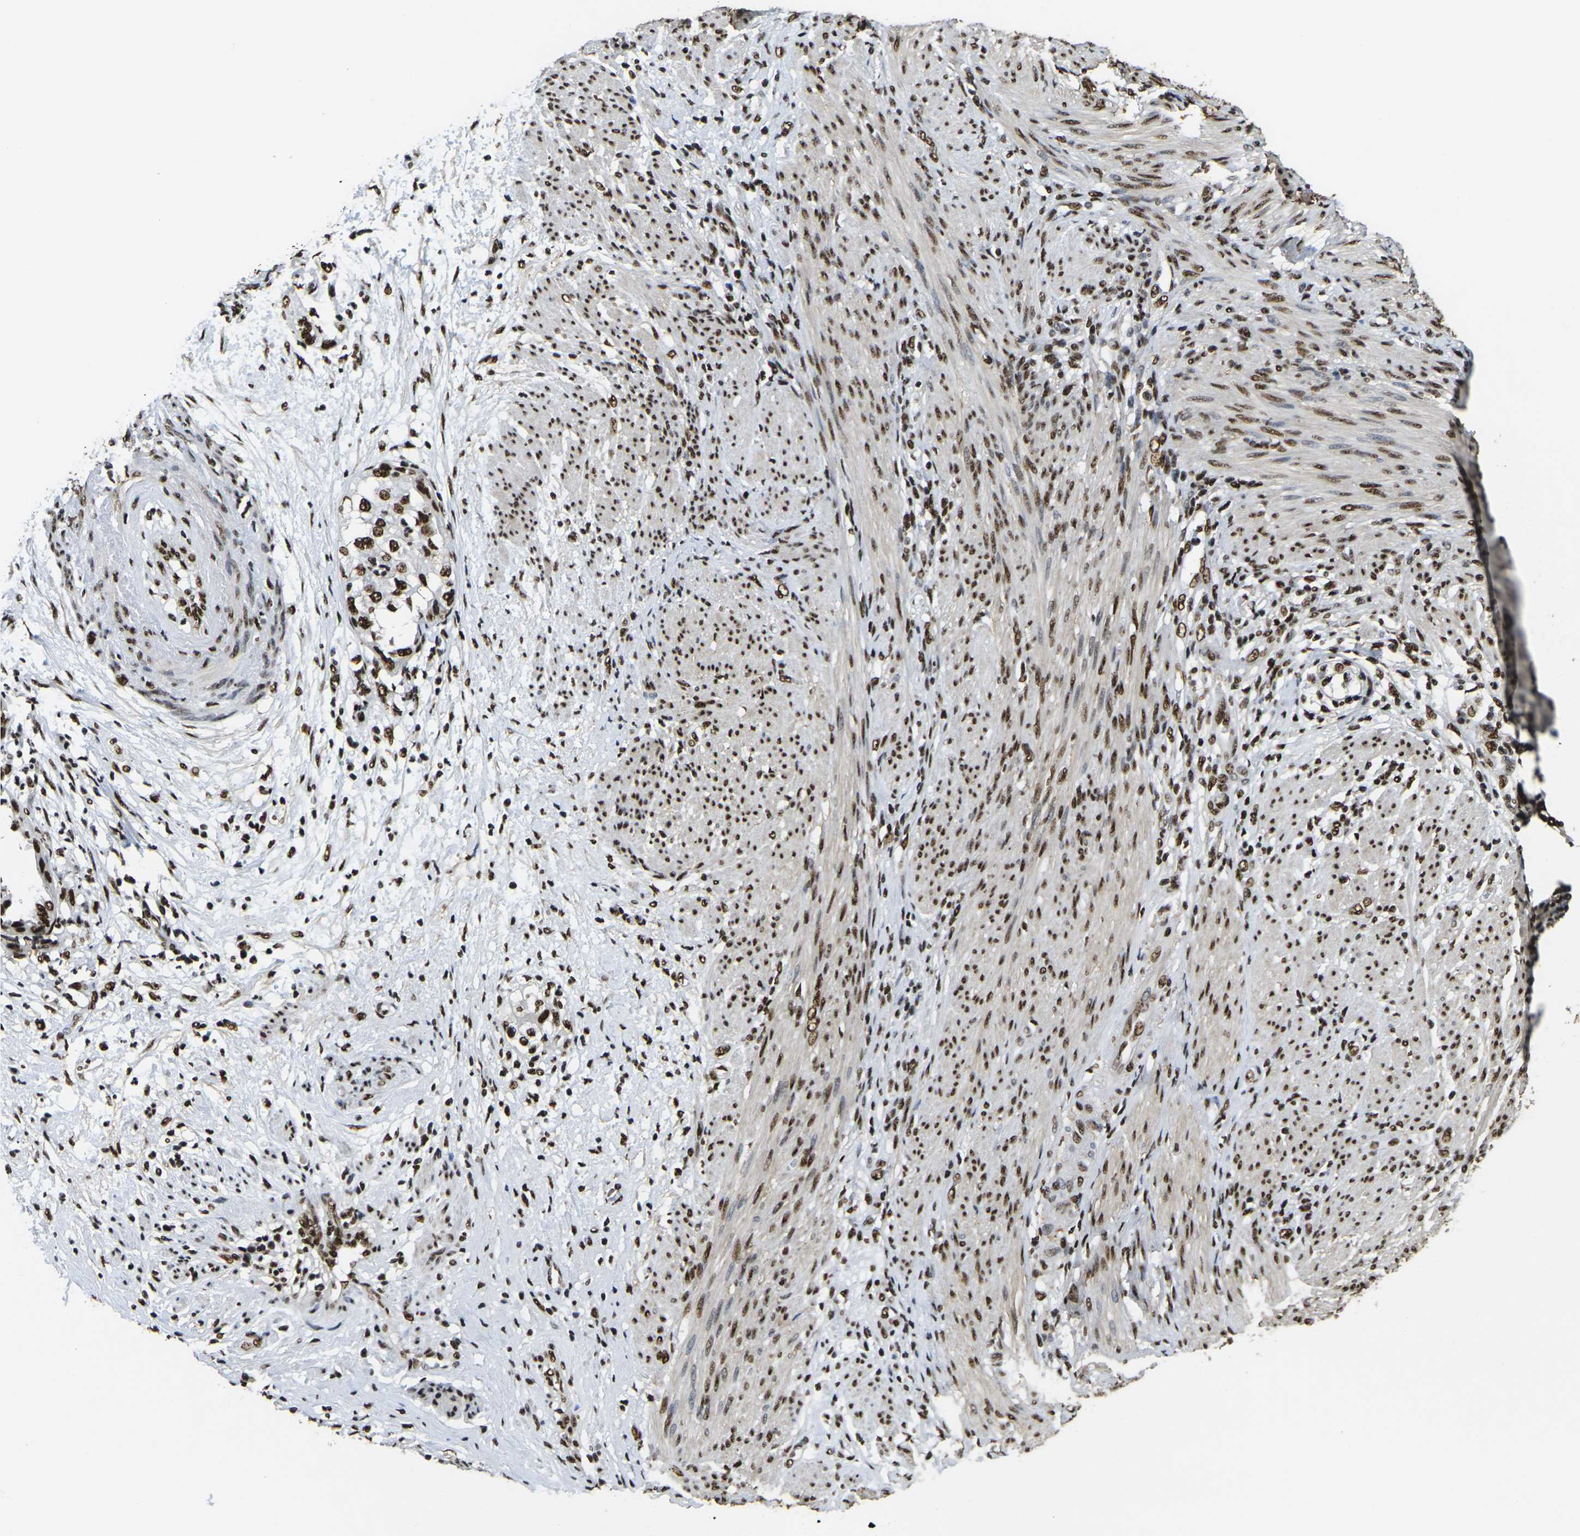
{"staining": {"intensity": "strong", "quantity": ">75%", "location": "nuclear"}, "tissue": "endometrial cancer", "cell_type": "Tumor cells", "image_type": "cancer", "snomed": [{"axis": "morphology", "description": "Adenocarcinoma, NOS"}, {"axis": "topography", "description": "Endometrium"}], "caption": "A brown stain shows strong nuclear positivity of a protein in human endometrial cancer (adenocarcinoma) tumor cells. The protein of interest is stained brown, and the nuclei are stained in blue (DAB (3,3'-diaminobenzidine) IHC with brightfield microscopy, high magnification).", "gene": "SMARCC1", "patient": {"sex": "female", "age": 85}}